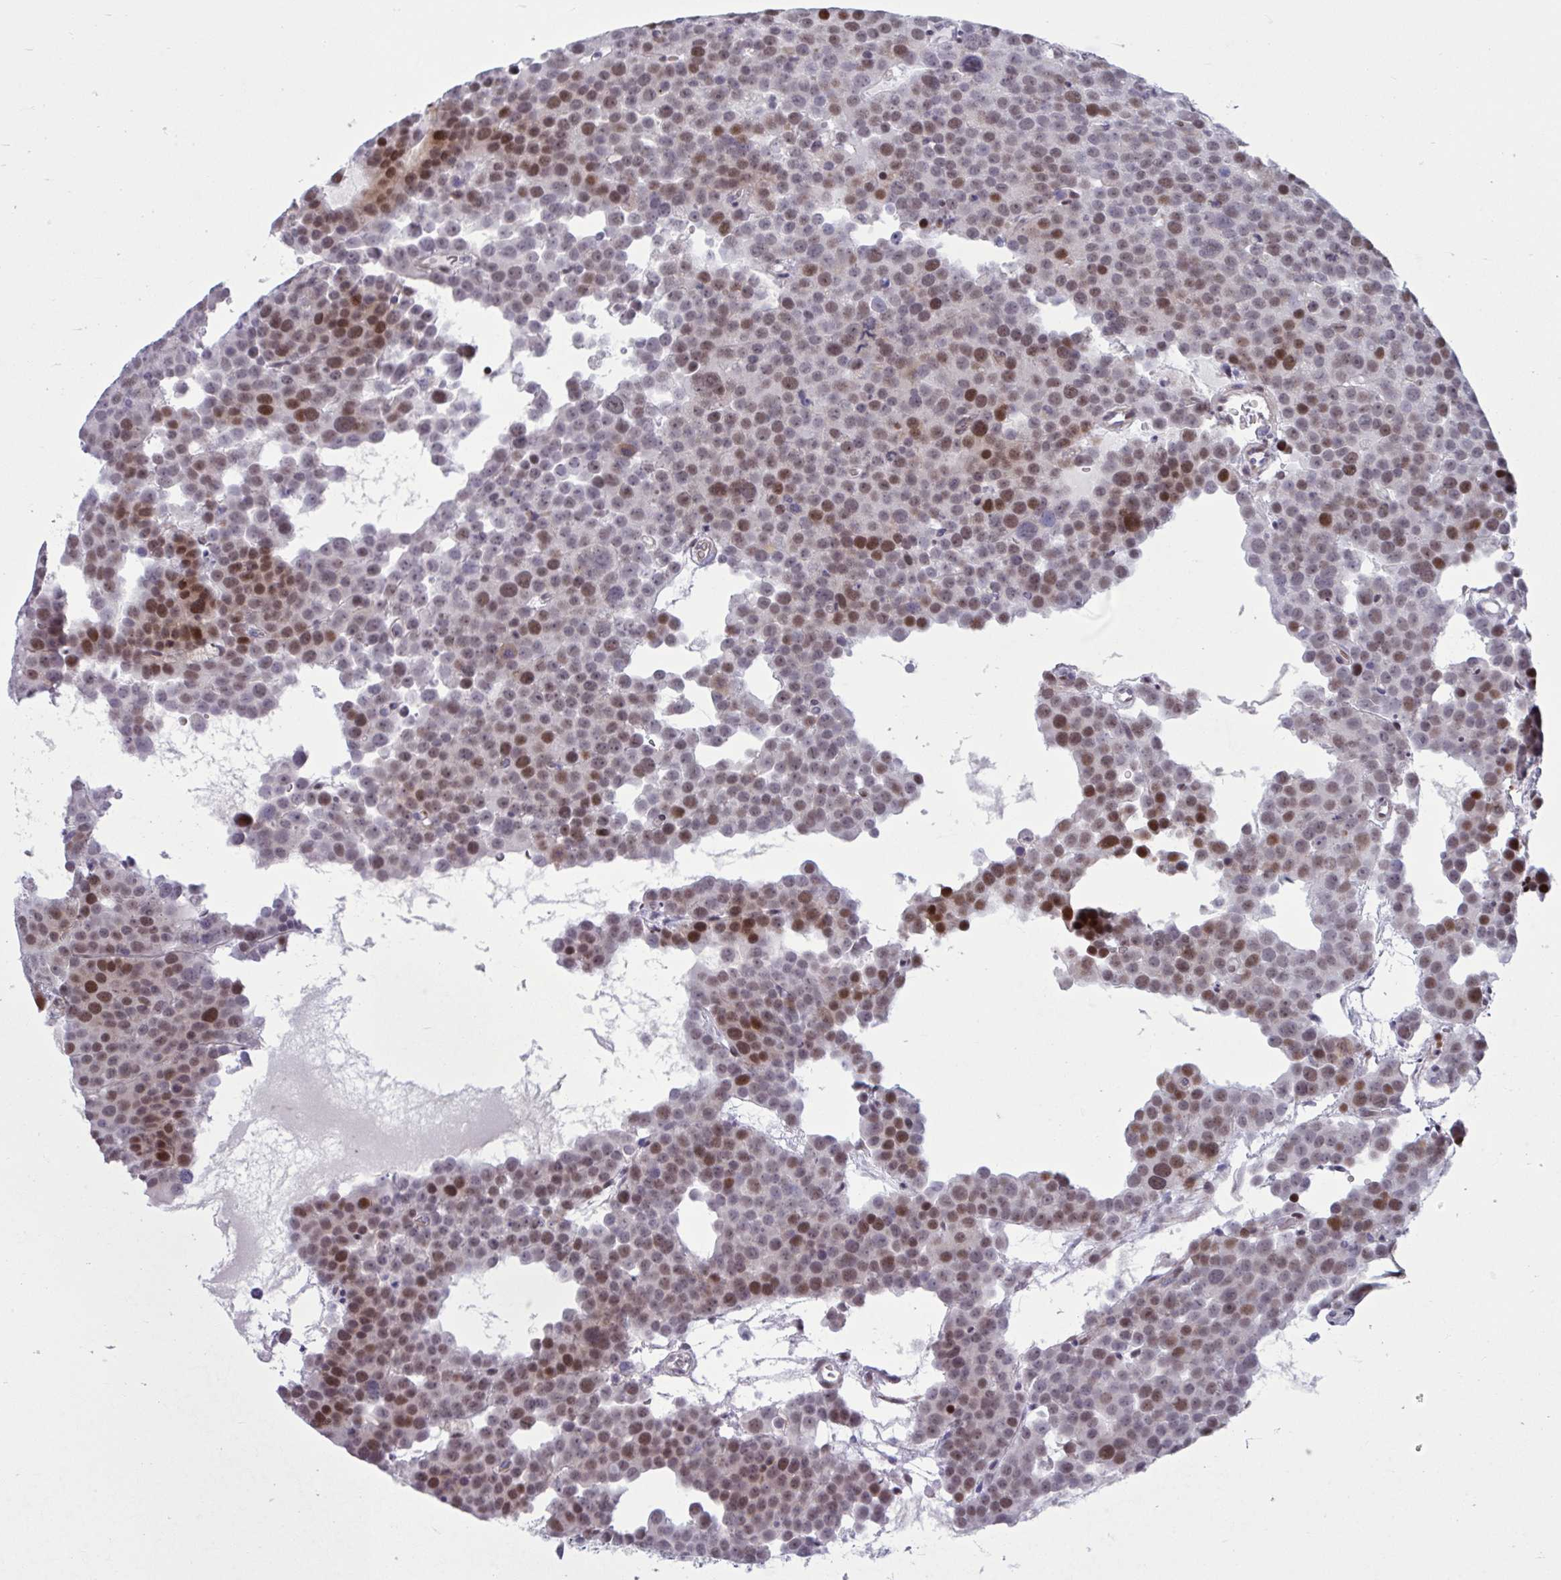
{"staining": {"intensity": "moderate", "quantity": ">75%", "location": "nuclear"}, "tissue": "testis cancer", "cell_type": "Tumor cells", "image_type": "cancer", "snomed": [{"axis": "morphology", "description": "Seminoma, NOS"}, {"axis": "topography", "description": "Testis"}], "caption": "Immunohistochemistry (IHC) histopathology image of neoplastic tissue: human seminoma (testis) stained using IHC exhibits medium levels of moderate protein expression localized specifically in the nuclear of tumor cells, appearing as a nuclear brown color.", "gene": "RBL1", "patient": {"sex": "male", "age": 71}}